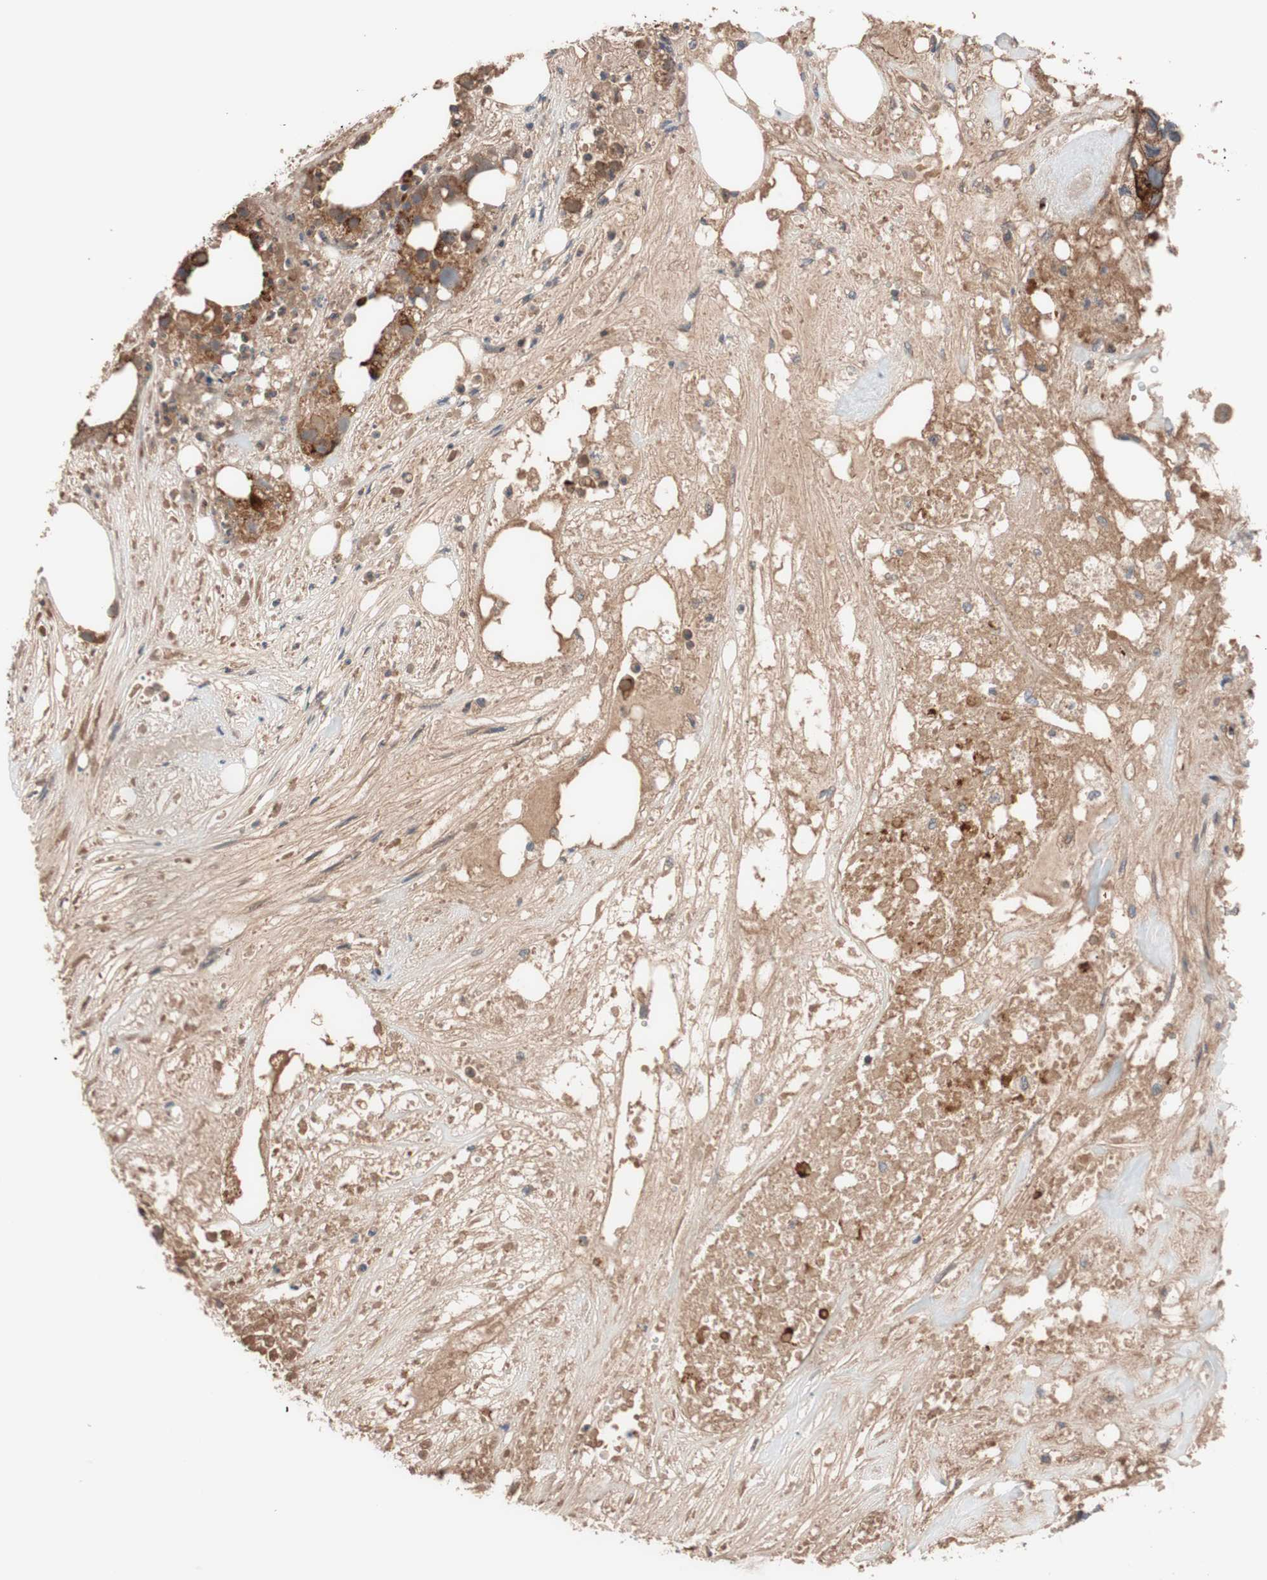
{"staining": {"intensity": "strong", "quantity": ">75%", "location": "cytoplasmic/membranous"}, "tissue": "colorectal cancer", "cell_type": "Tumor cells", "image_type": "cancer", "snomed": [{"axis": "morphology", "description": "Adenocarcinoma, NOS"}, {"axis": "topography", "description": "Colon"}], "caption": "Tumor cells exhibit high levels of strong cytoplasmic/membranous positivity in approximately >75% of cells in colorectal cancer.", "gene": "SDC4", "patient": {"sex": "female", "age": 57}}